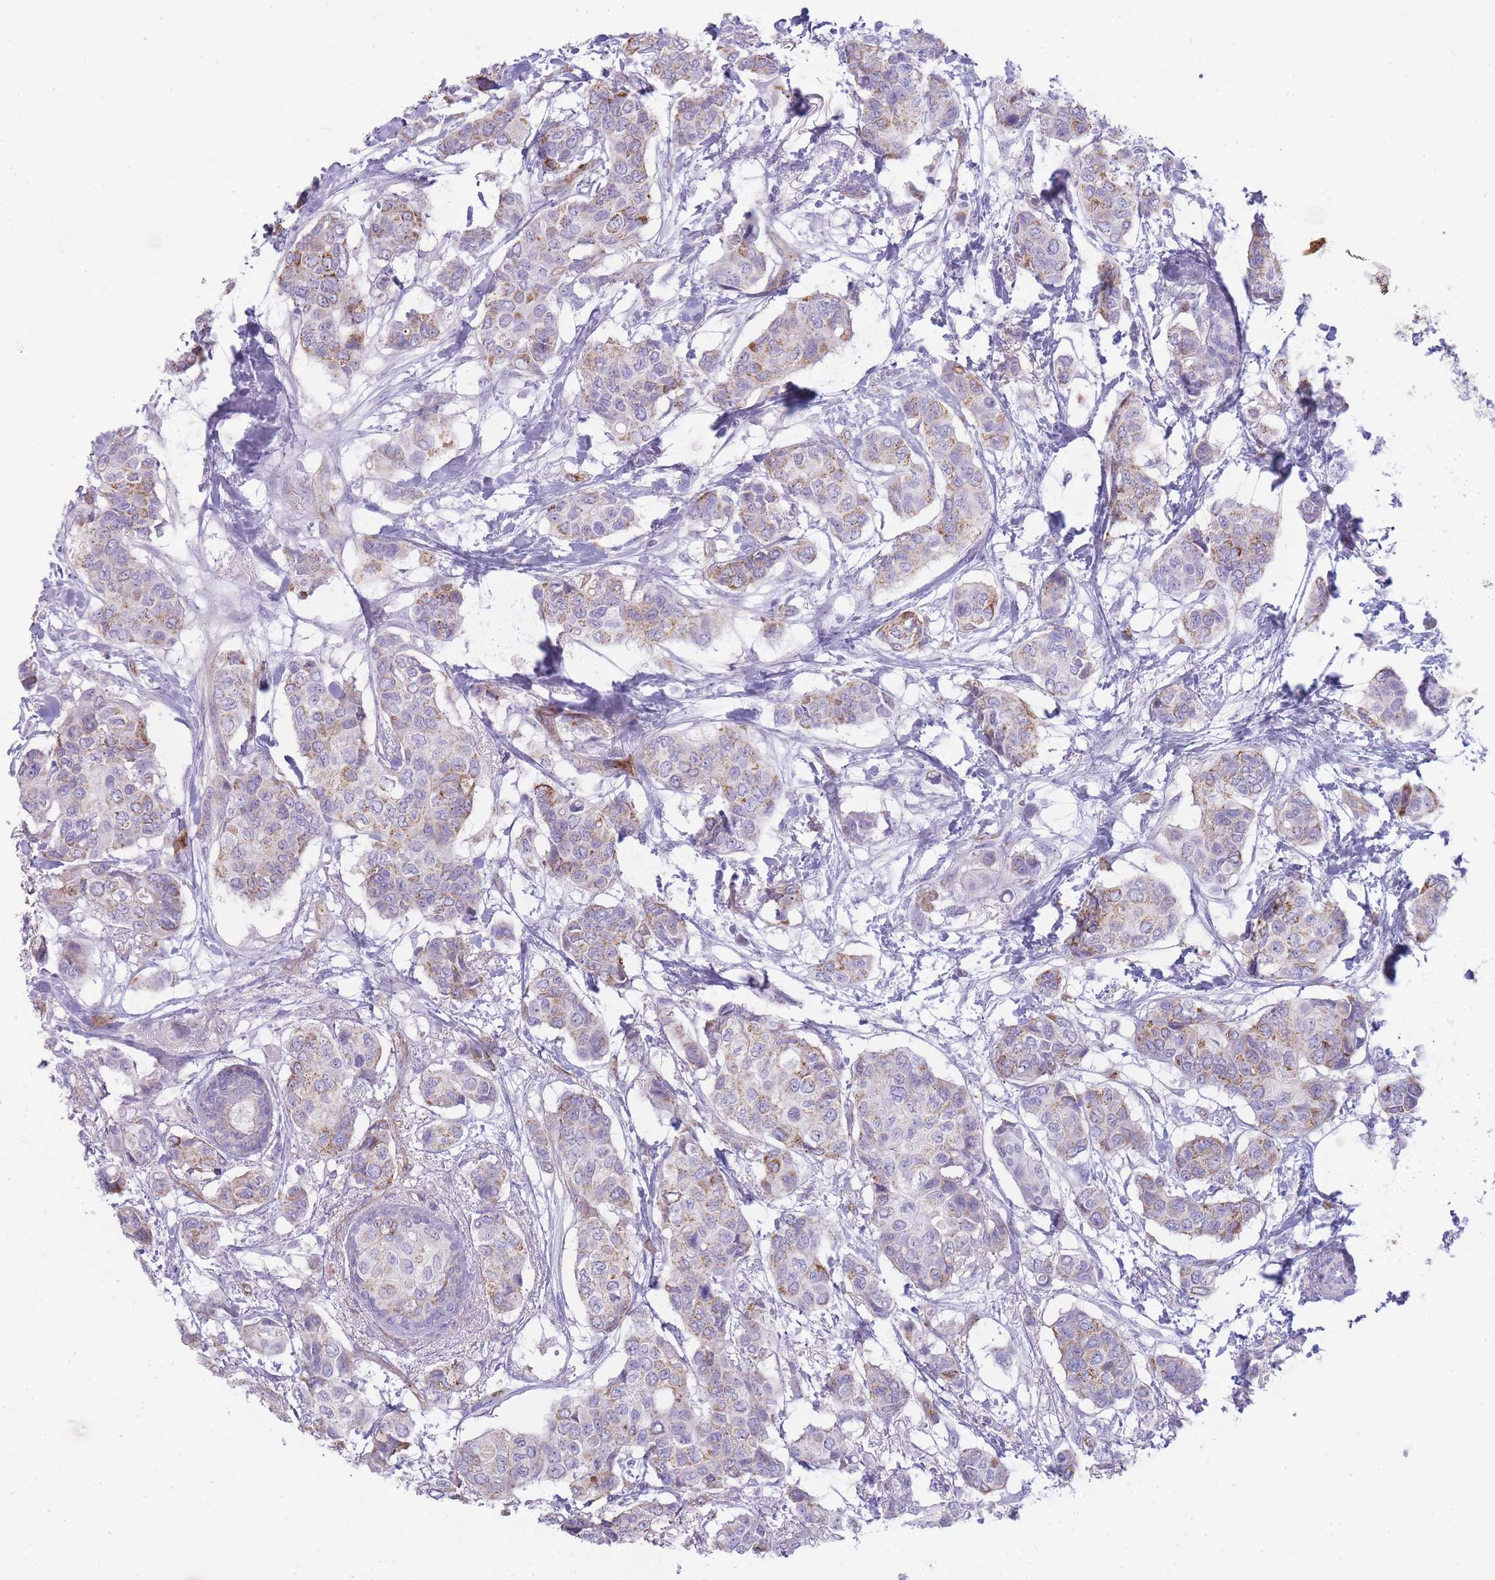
{"staining": {"intensity": "moderate", "quantity": "25%-75%", "location": "cytoplasmic/membranous"}, "tissue": "breast cancer", "cell_type": "Tumor cells", "image_type": "cancer", "snomed": [{"axis": "morphology", "description": "Lobular carcinoma"}, {"axis": "topography", "description": "Breast"}], "caption": "This micrograph demonstrates lobular carcinoma (breast) stained with immunohistochemistry to label a protein in brown. The cytoplasmic/membranous of tumor cells show moderate positivity for the protein. Nuclei are counter-stained blue.", "gene": "UTP14A", "patient": {"sex": "female", "age": 51}}